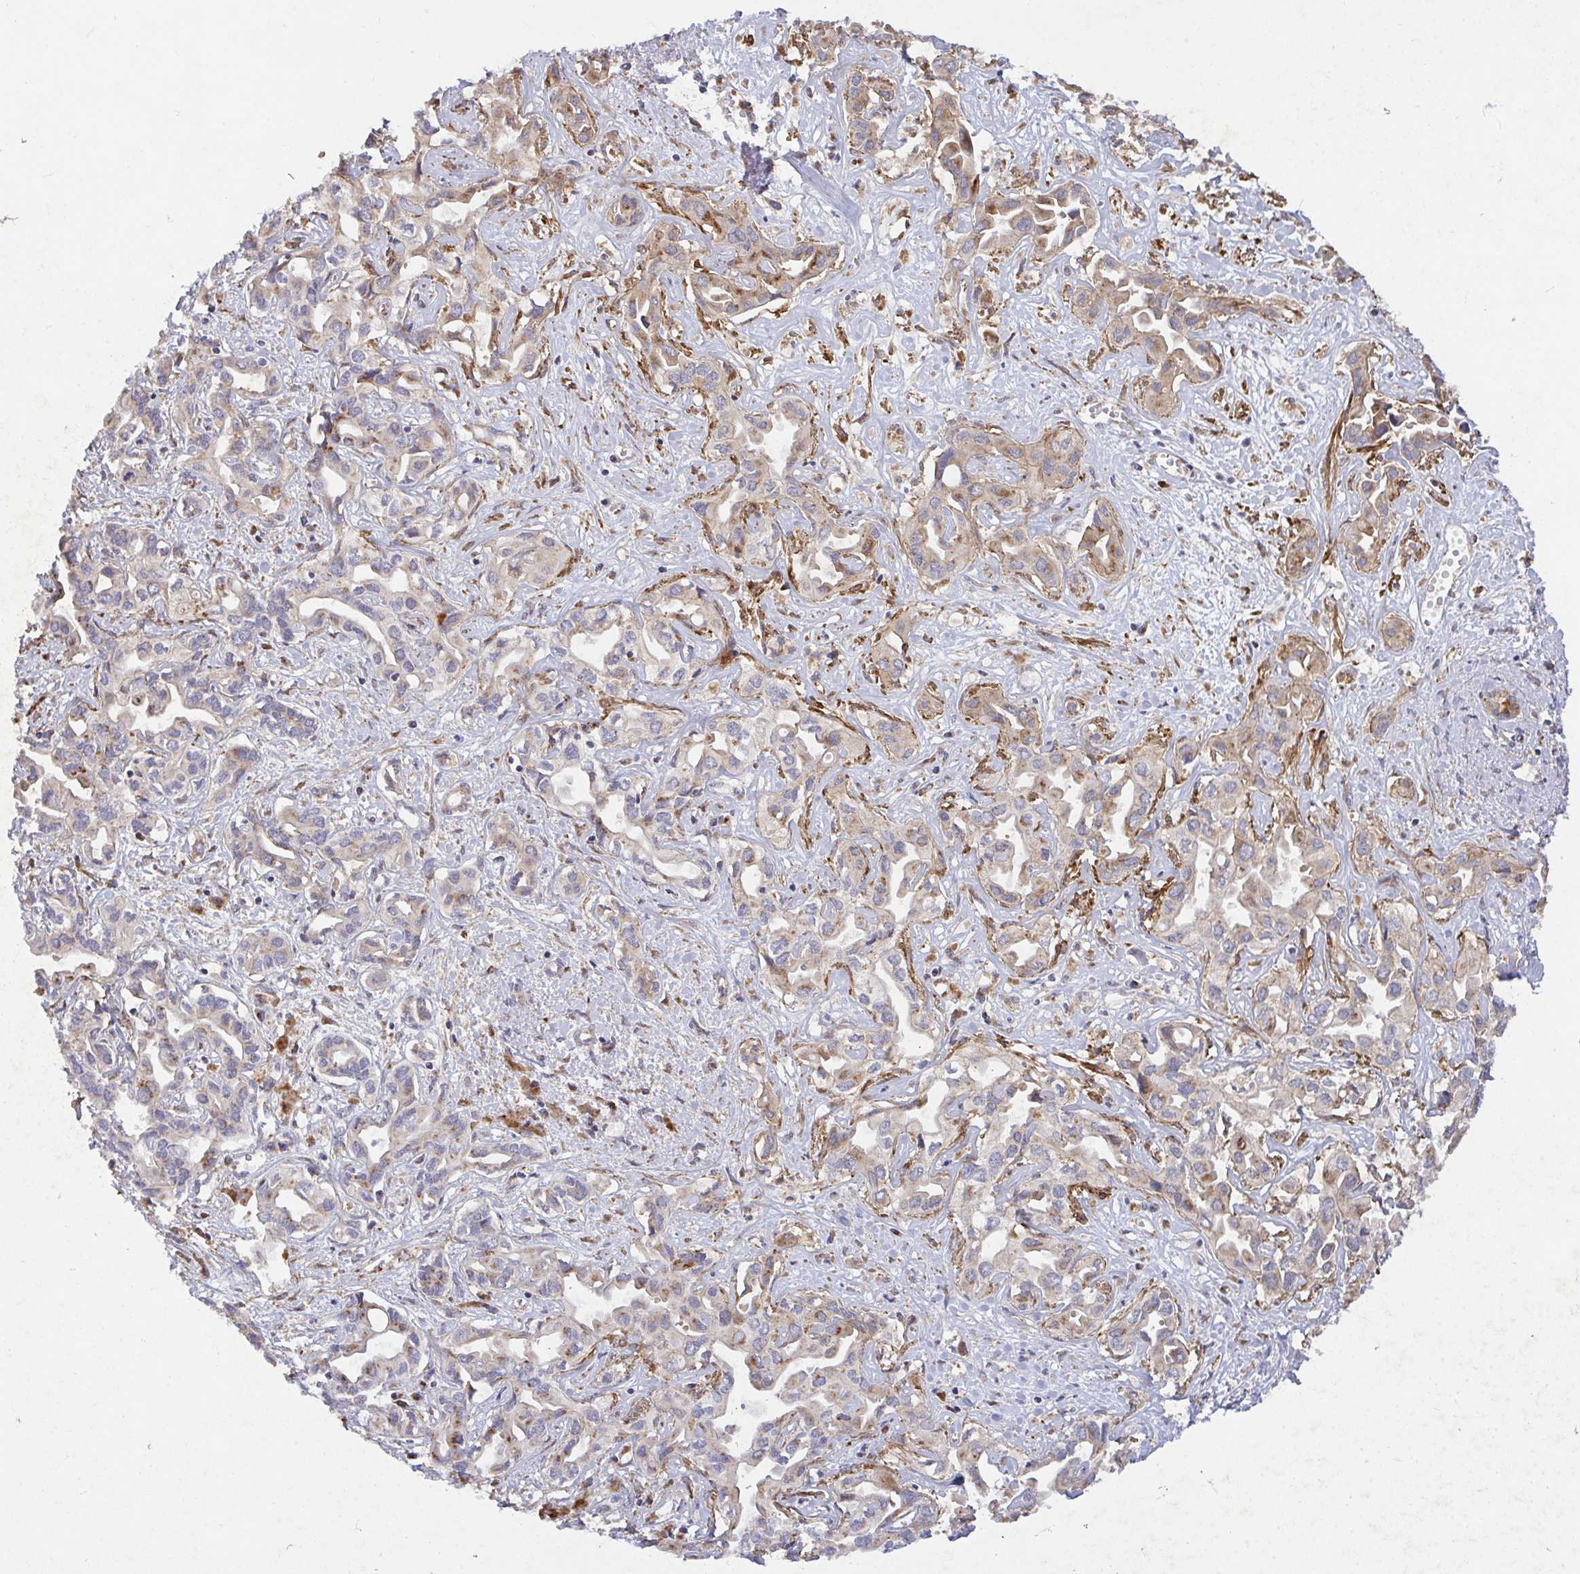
{"staining": {"intensity": "weak", "quantity": "25%-75%", "location": "cytoplasmic/membranous"}, "tissue": "liver cancer", "cell_type": "Tumor cells", "image_type": "cancer", "snomed": [{"axis": "morphology", "description": "Cholangiocarcinoma"}, {"axis": "topography", "description": "Liver"}], "caption": "Protein staining exhibits weak cytoplasmic/membranous positivity in approximately 25%-75% of tumor cells in cholangiocarcinoma (liver).", "gene": "TM9SF4", "patient": {"sex": "female", "age": 64}}